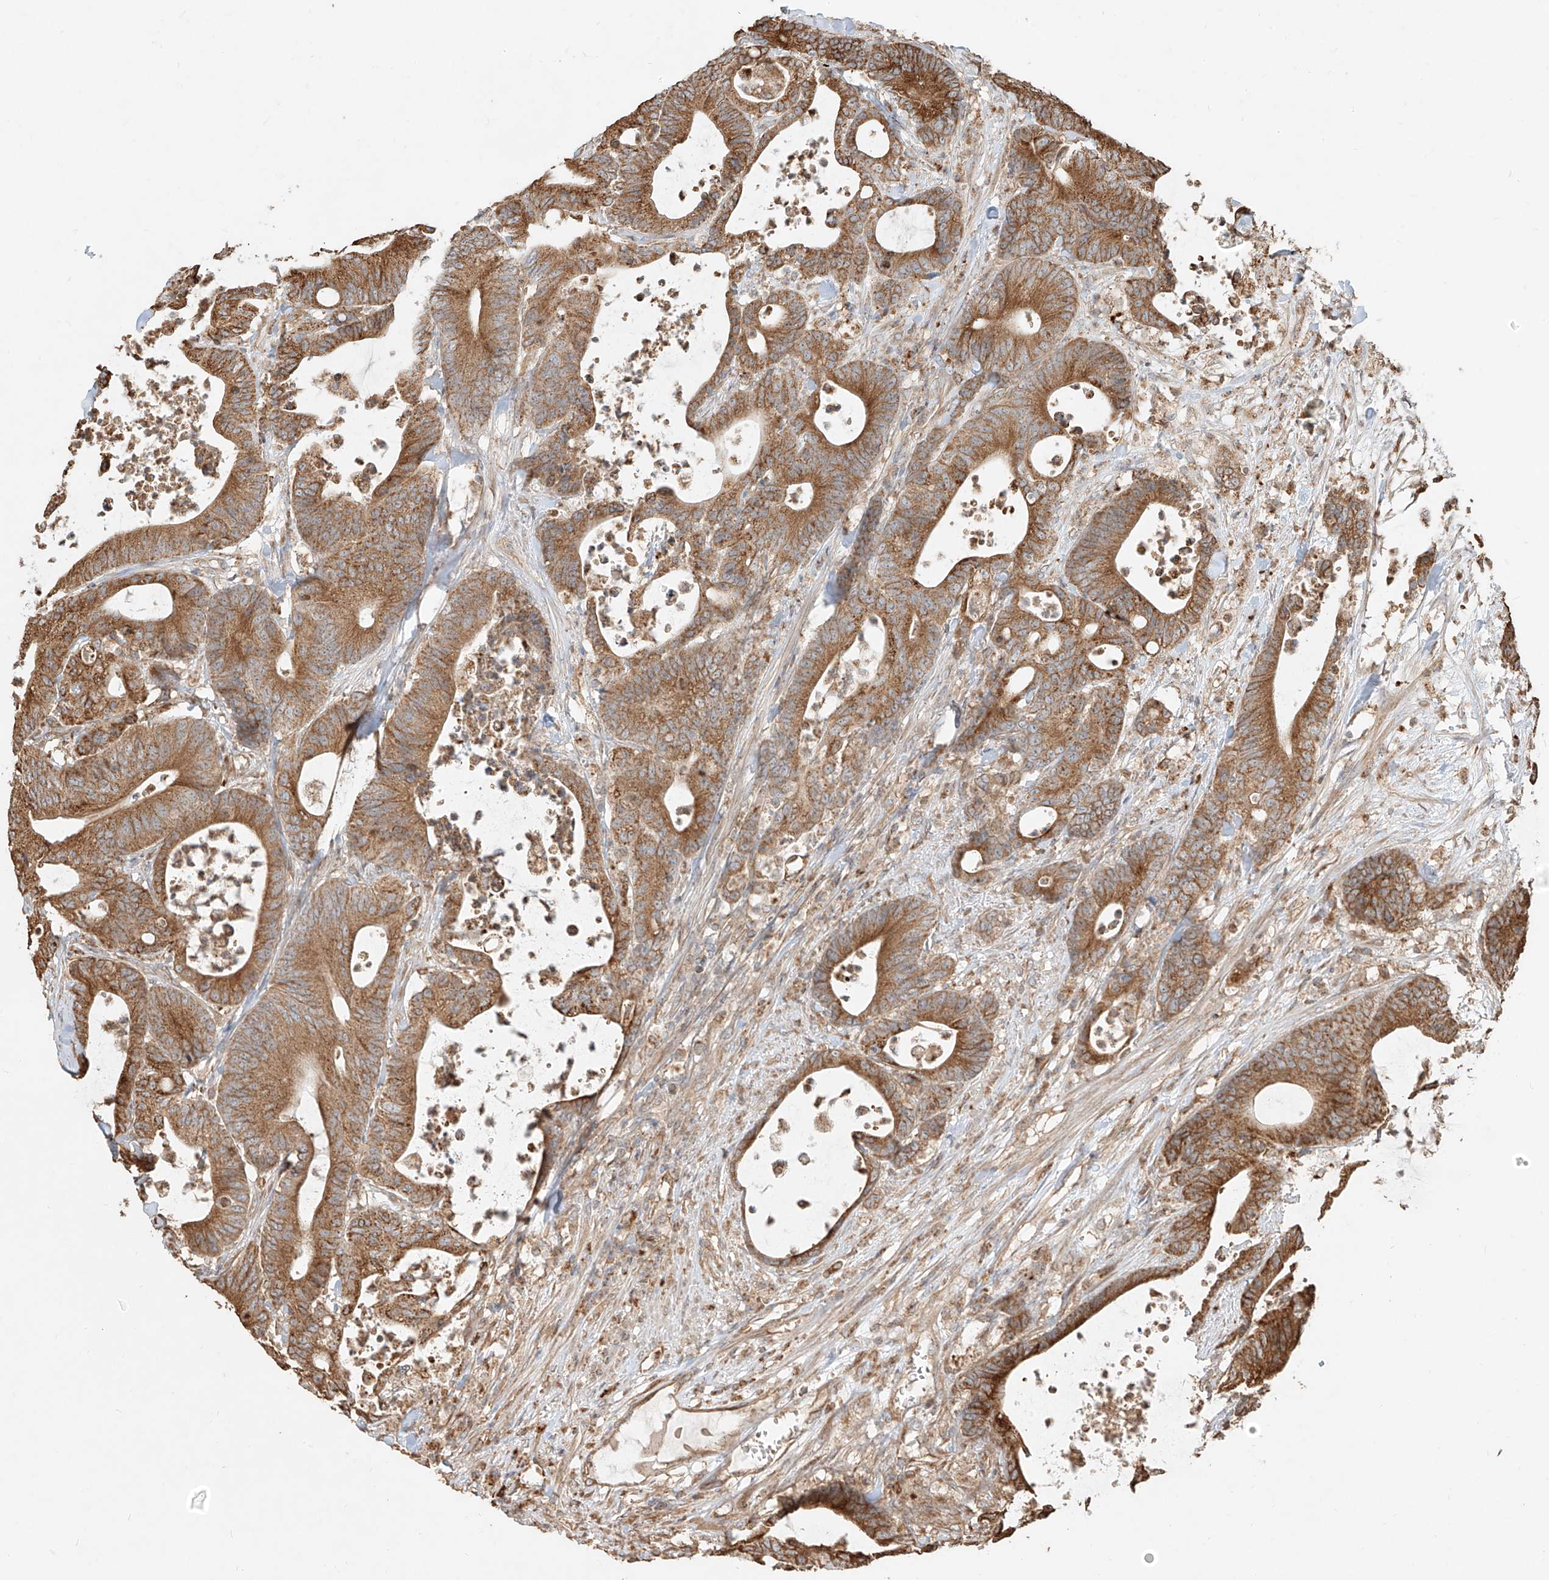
{"staining": {"intensity": "moderate", "quantity": ">75%", "location": "cytoplasmic/membranous"}, "tissue": "colorectal cancer", "cell_type": "Tumor cells", "image_type": "cancer", "snomed": [{"axis": "morphology", "description": "Adenocarcinoma, NOS"}, {"axis": "topography", "description": "Colon"}], "caption": "An immunohistochemistry histopathology image of tumor tissue is shown. Protein staining in brown labels moderate cytoplasmic/membranous positivity in colorectal adenocarcinoma within tumor cells.", "gene": "EFNB1", "patient": {"sex": "female", "age": 84}}